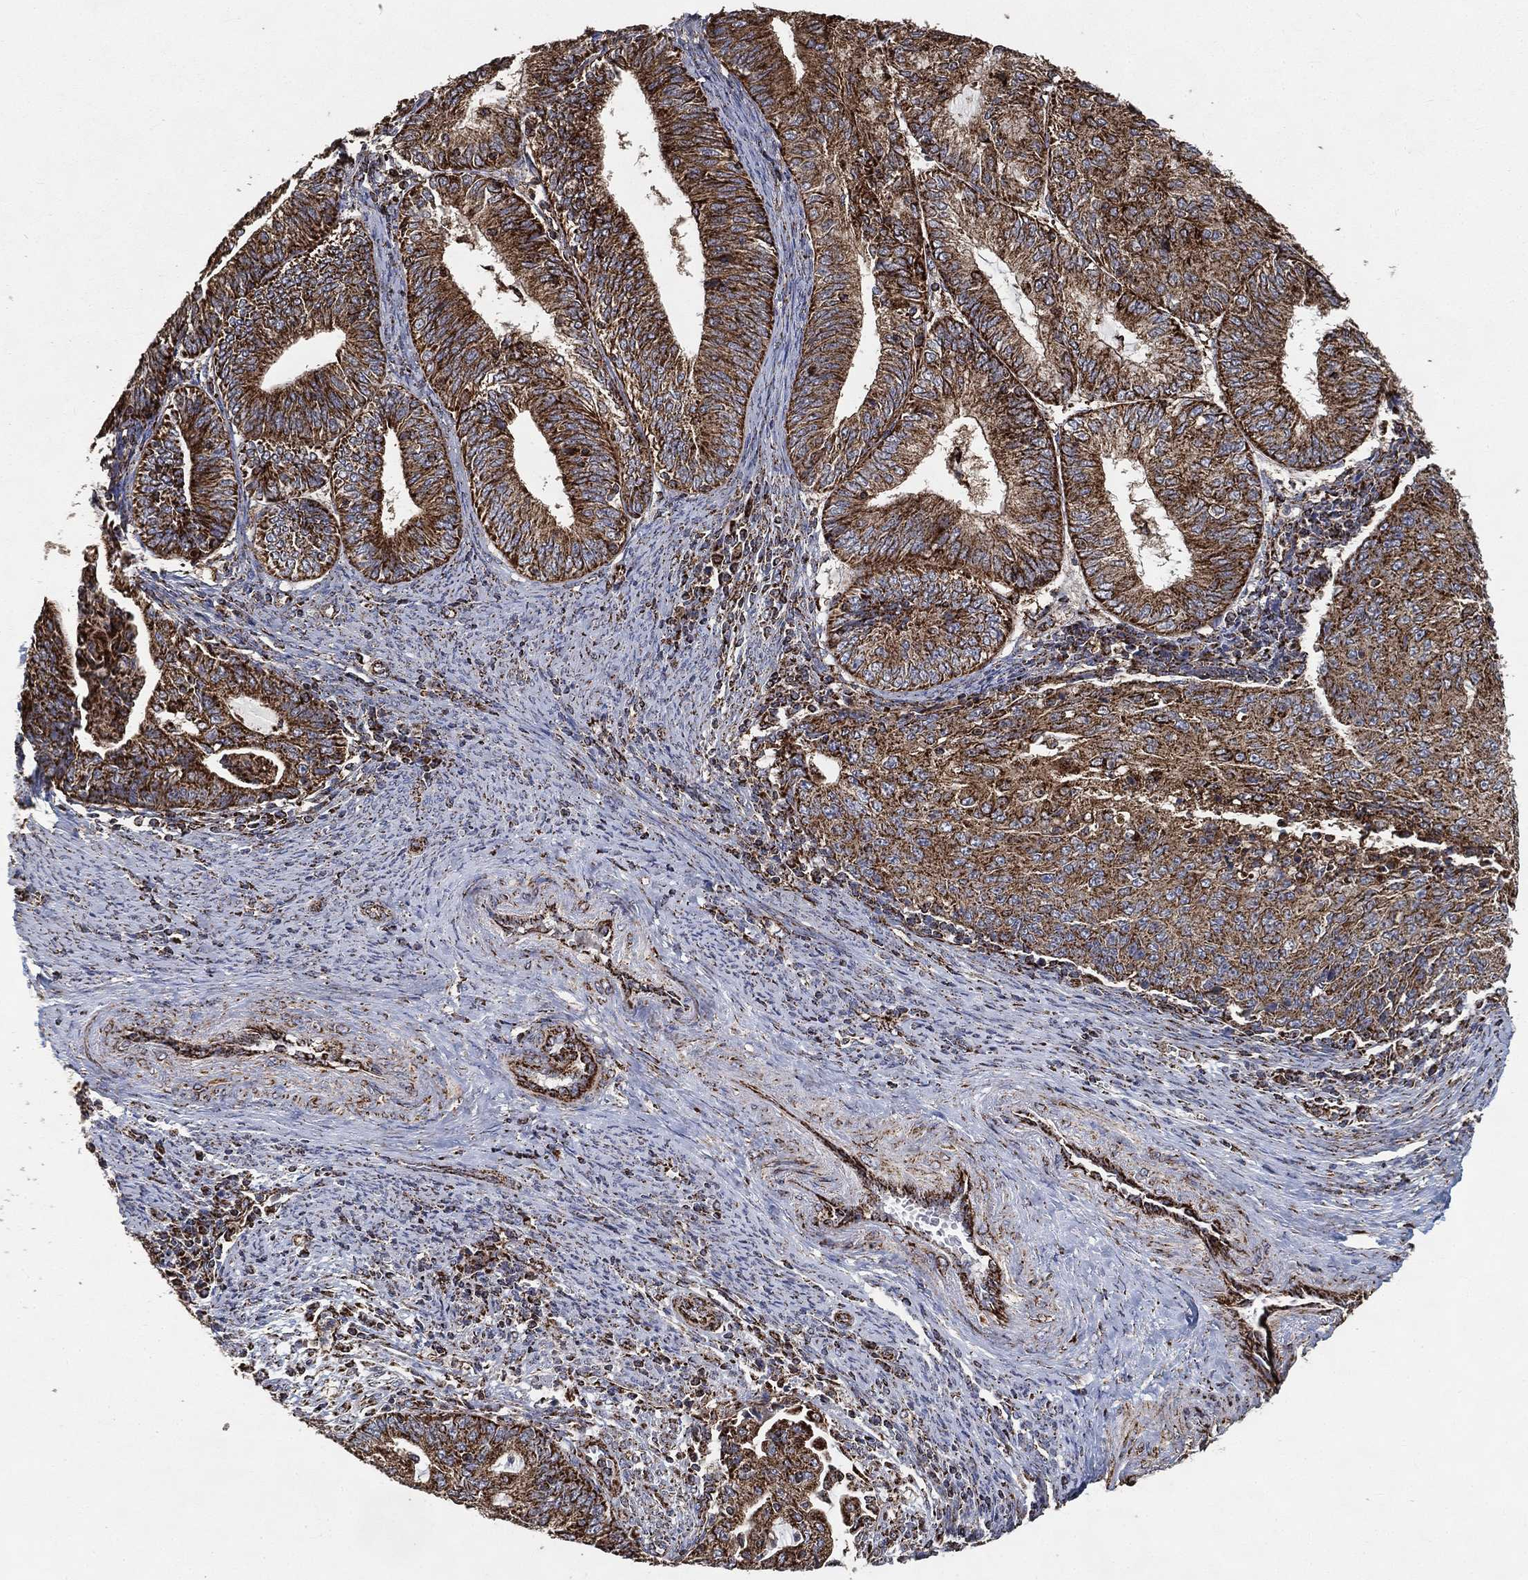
{"staining": {"intensity": "strong", "quantity": ">75%", "location": "cytoplasmic/membranous"}, "tissue": "endometrial cancer", "cell_type": "Tumor cells", "image_type": "cancer", "snomed": [{"axis": "morphology", "description": "Adenocarcinoma, NOS"}, {"axis": "topography", "description": "Endometrium"}], "caption": "Tumor cells demonstrate strong cytoplasmic/membranous staining in about >75% of cells in endometrial adenocarcinoma. (DAB (3,3'-diaminobenzidine) IHC with brightfield microscopy, high magnification).", "gene": "SLC38A7", "patient": {"sex": "female", "age": 82}}